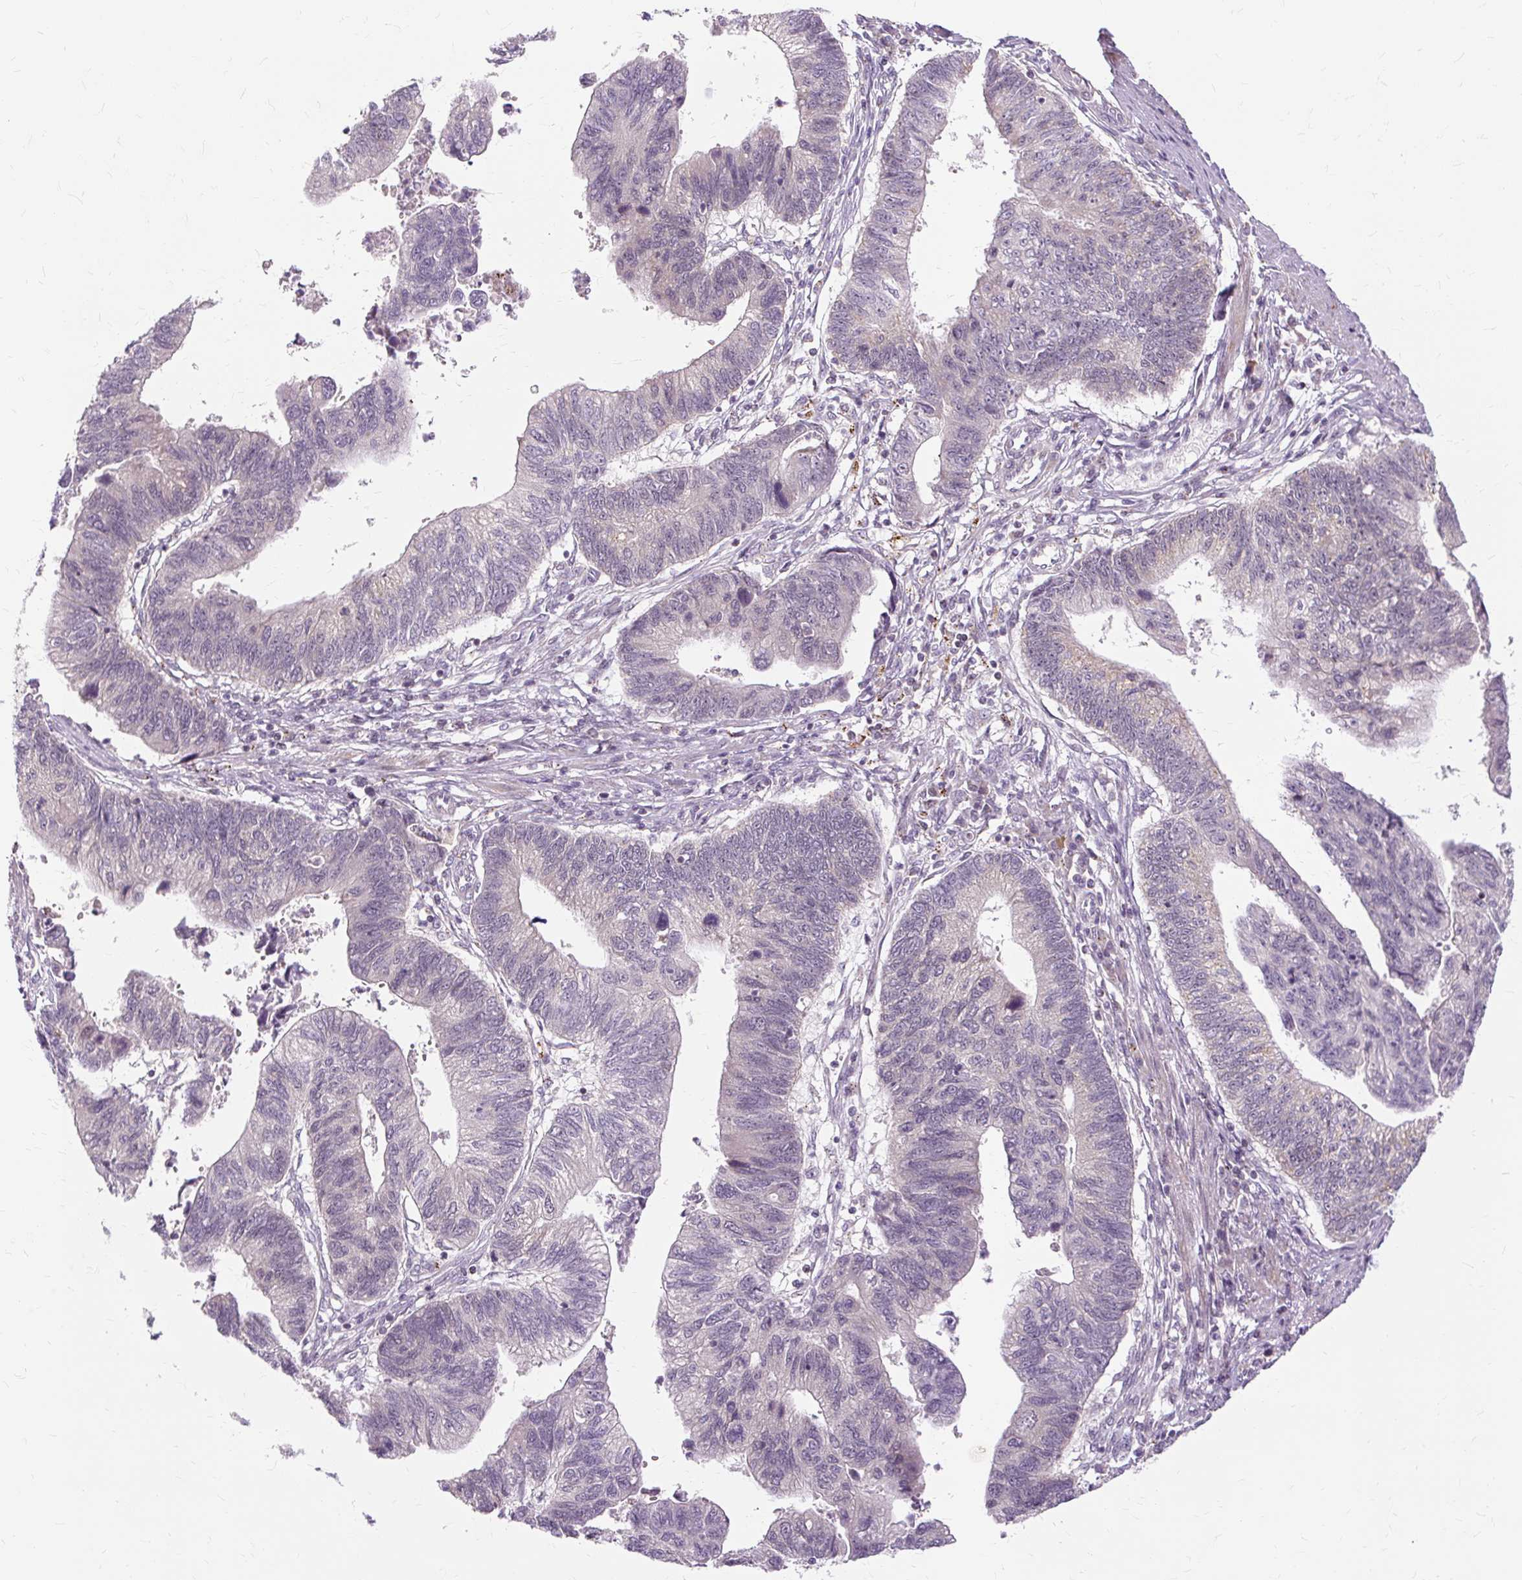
{"staining": {"intensity": "negative", "quantity": "none", "location": "none"}, "tissue": "stomach cancer", "cell_type": "Tumor cells", "image_type": "cancer", "snomed": [{"axis": "morphology", "description": "Adenocarcinoma, NOS"}, {"axis": "topography", "description": "Stomach"}], "caption": "Stomach cancer (adenocarcinoma) was stained to show a protein in brown. There is no significant positivity in tumor cells. Brightfield microscopy of IHC stained with DAB (3,3'-diaminobenzidine) (brown) and hematoxylin (blue), captured at high magnification.", "gene": "MMACHC", "patient": {"sex": "male", "age": 59}}